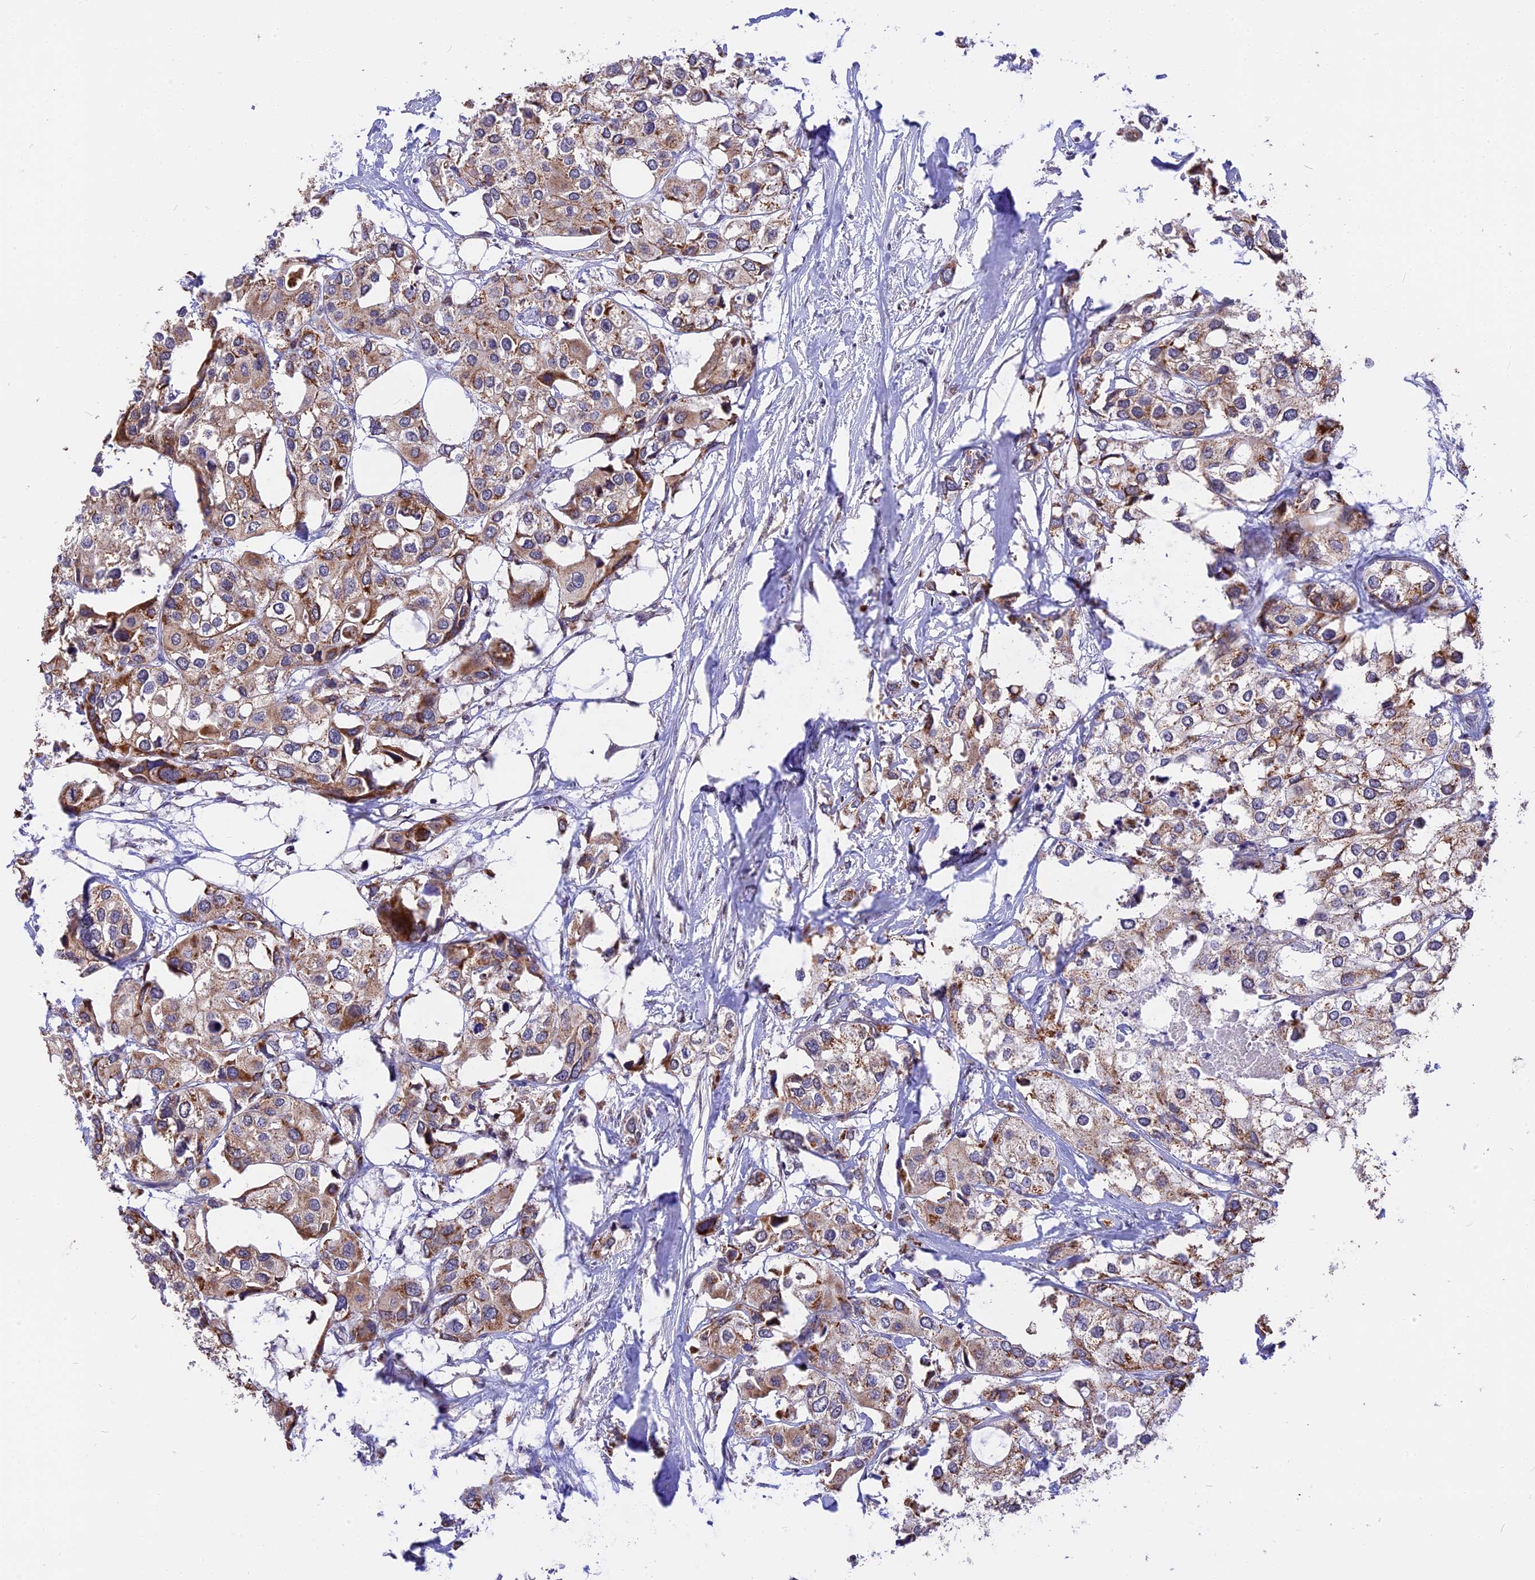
{"staining": {"intensity": "moderate", "quantity": "25%-75%", "location": "cytoplasmic/membranous"}, "tissue": "urothelial cancer", "cell_type": "Tumor cells", "image_type": "cancer", "snomed": [{"axis": "morphology", "description": "Urothelial carcinoma, High grade"}, {"axis": "topography", "description": "Urinary bladder"}], "caption": "Immunohistochemistry (IHC) (DAB) staining of human urothelial carcinoma (high-grade) reveals moderate cytoplasmic/membranous protein expression in about 25%-75% of tumor cells.", "gene": "RERGL", "patient": {"sex": "male", "age": 64}}